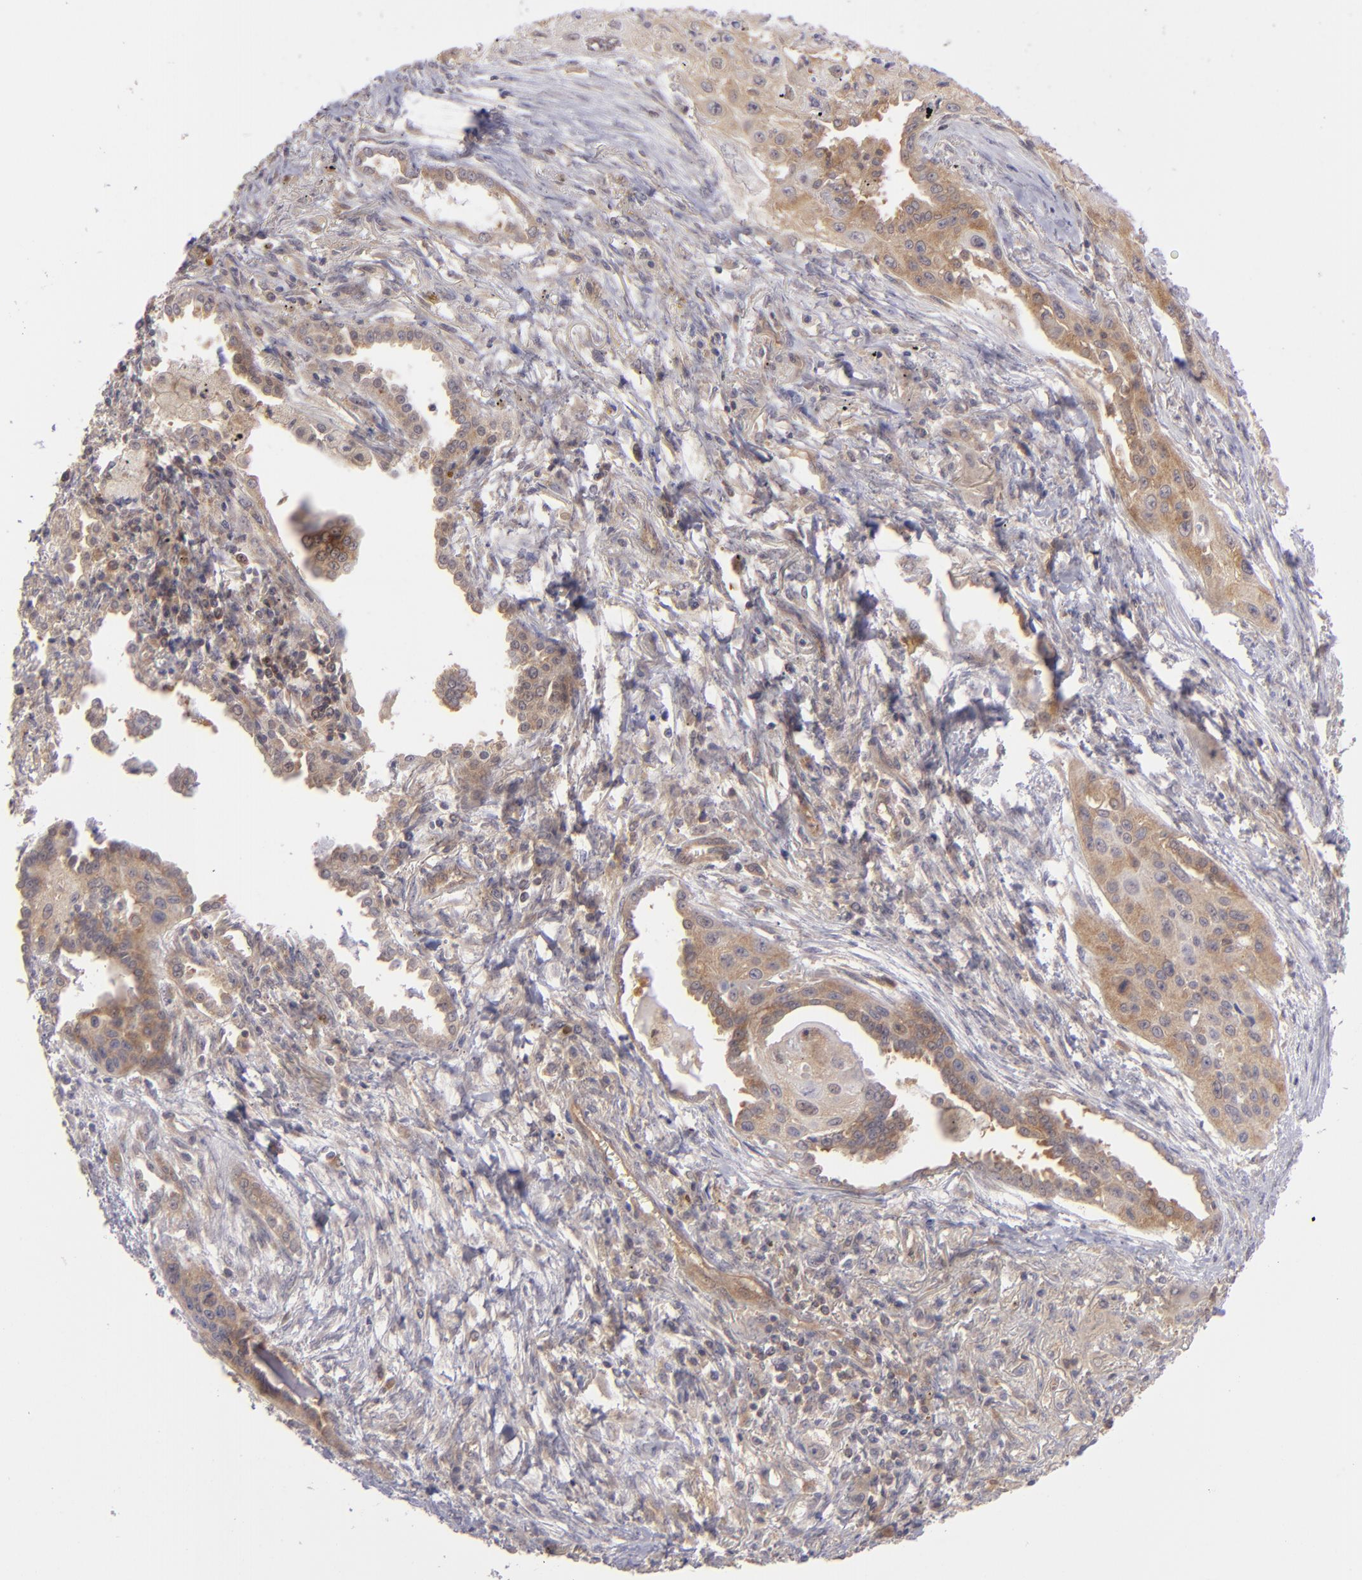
{"staining": {"intensity": "moderate", "quantity": ">75%", "location": "cytoplasmic/membranous"}, "tissue": "lung cancer", "cell_type": "Tumor cells", "image_type": "cancer", "snomed": [{"axis": "morphology", "description": "Squamous cell carcinoma, NOS"}, {"axis": "topography", "description": "Lung"}], "caption": "Squamous cell carcinoma (lung) stained with a brown dye reveals moderate cytoplasmic/membranous positive expression in about >75% of tumor cells.", "gene": "PTPN13", "patient": {"sex": "male", "age": 71}}